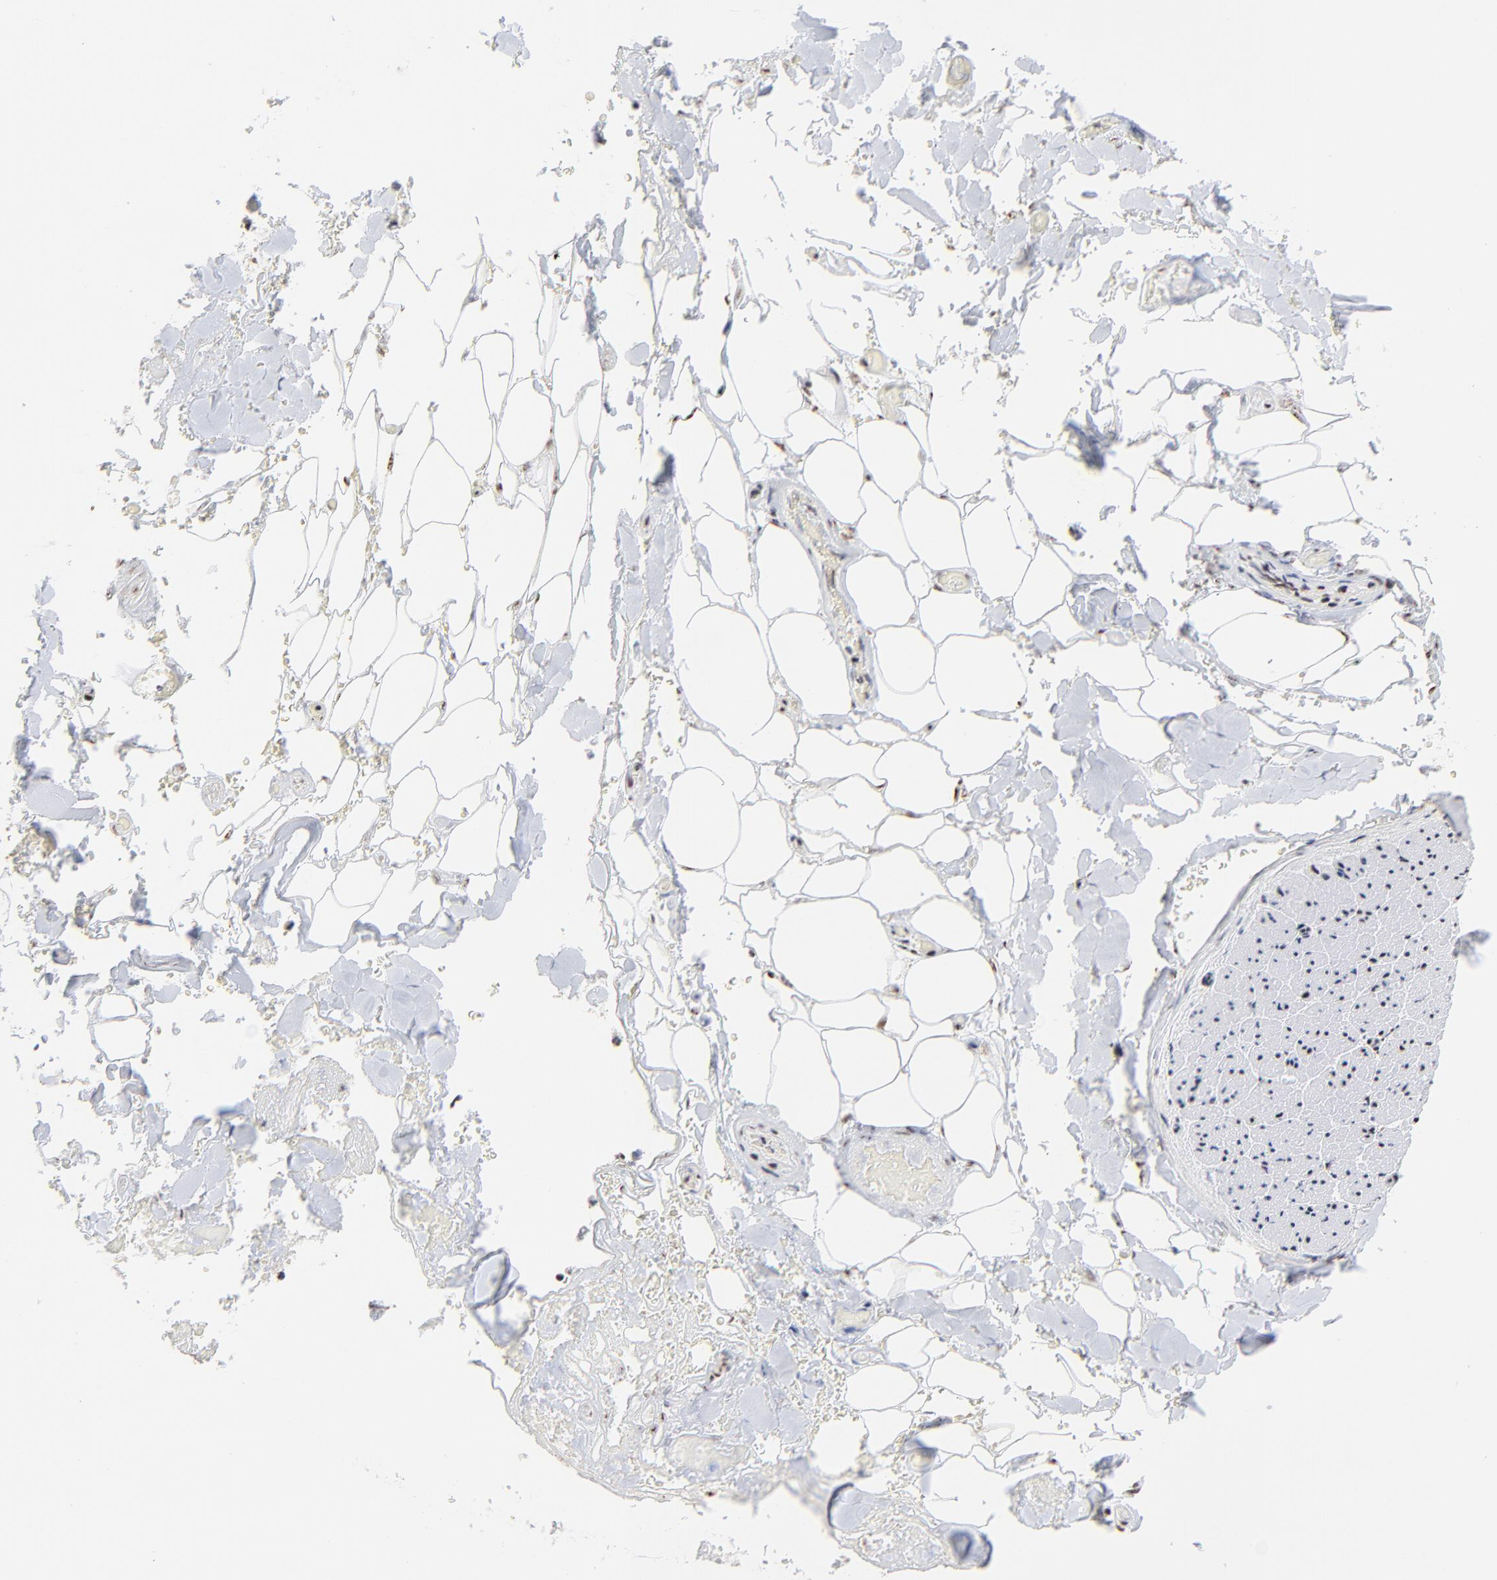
{"staining": {"intensity": "strong", "quantity": ">75%", "location": "nuclear"}, "tissue": "adipose tissue", "cell_type": "Adipocytes", "image_type": "normal", "snomed": [{"axis": "morphology", "description": "Normal tissue, NOS"}, {"axis": "morphology", "description": "Cholangiocarcinoma"}, {"axis": "topography", "description": "Liver"}, {"axis": "topography", "description": "Peripheral nerve tissue"}], "caption": "Immunohistochemistry (IHC) histopathology image of benign adipose tissue: adipose tissue stained using immunohistochemistry demonstrates high levels of strong protein expression localized specifically in the nuclear of adipocytes, appearing as a nuclear brown color.", "gene": "MBD4", "patient": {"sex": "male", "age": 50}}